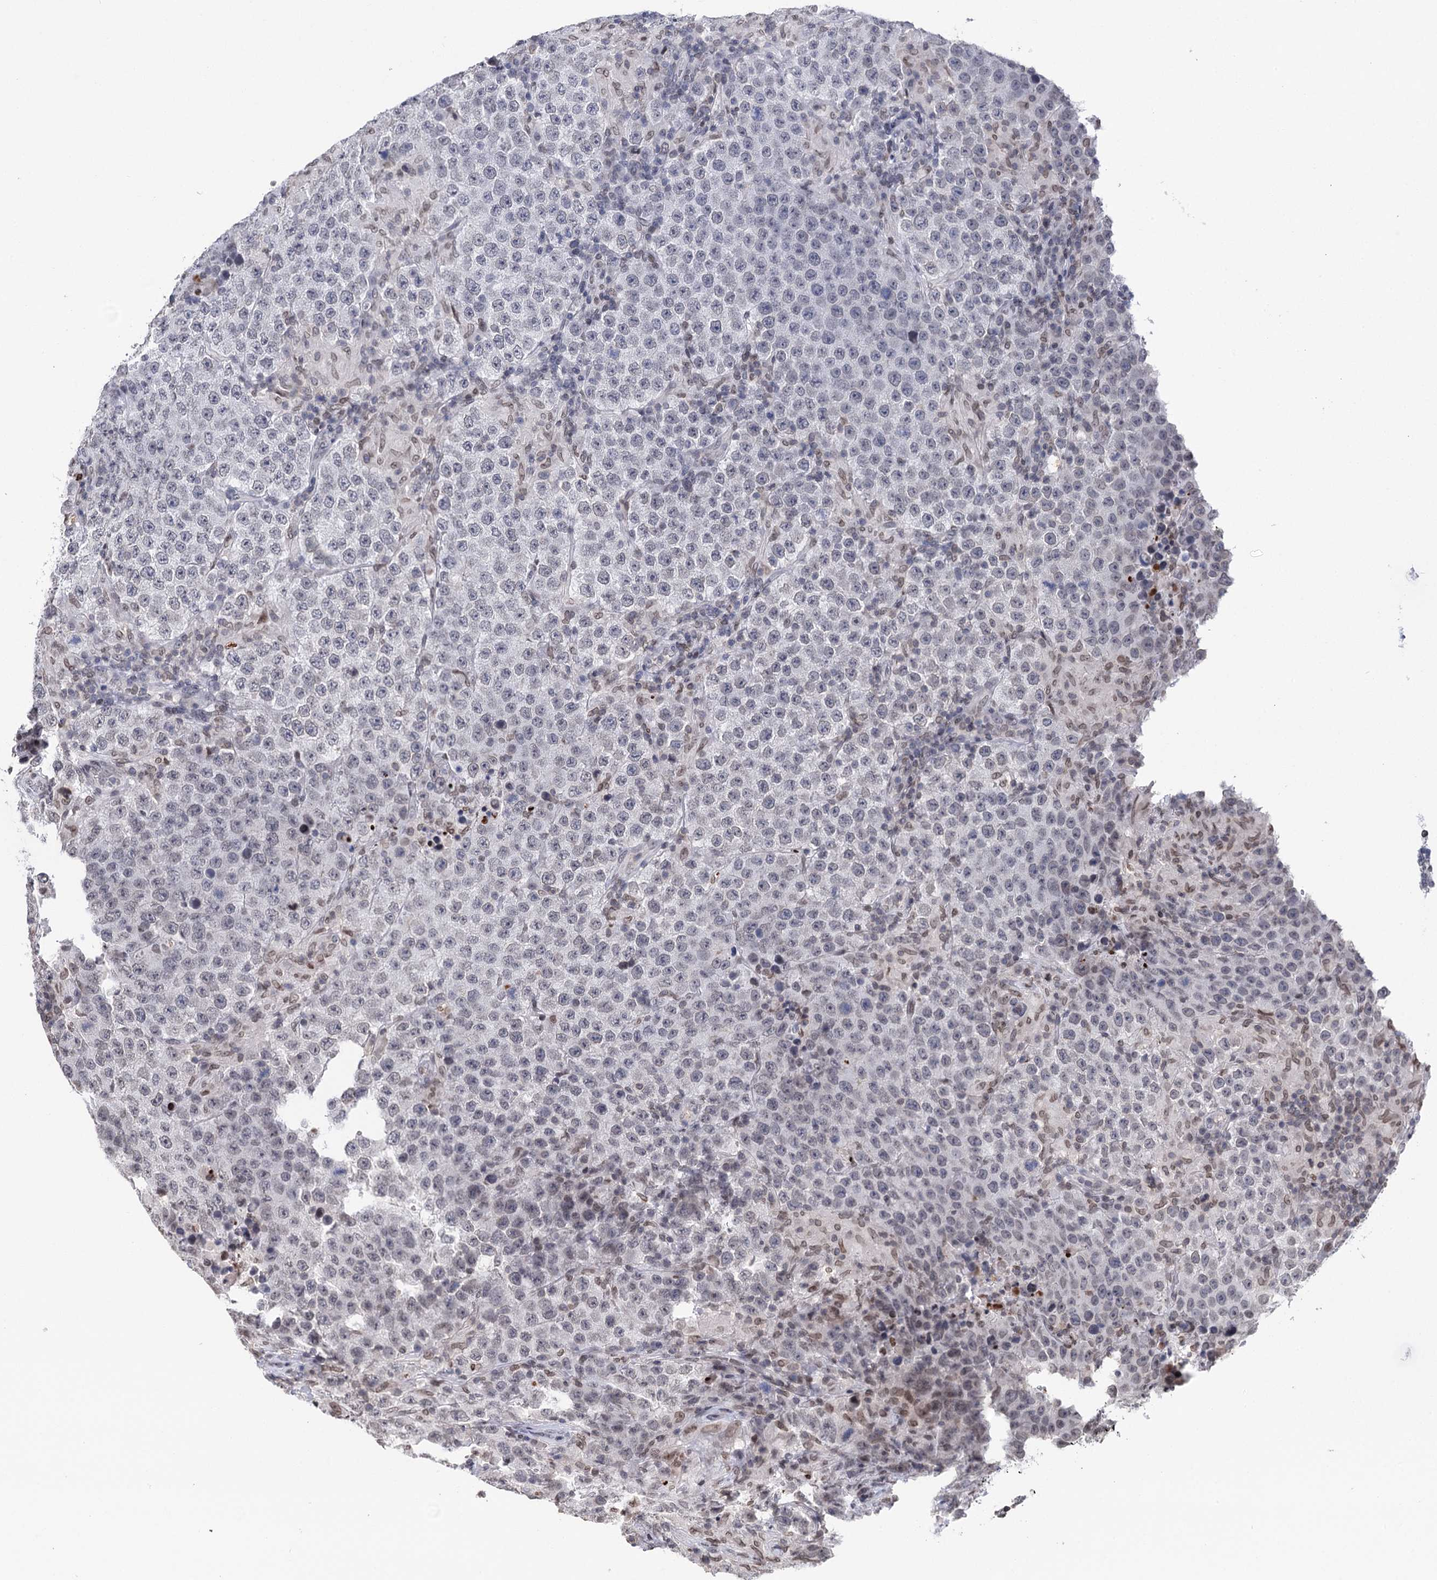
{"staining": {"intensity": "negative", "quantity": "none", "location": "none"}, "tissue": "testis cancer", "cell_type": "Tumor cells", "image_type": "cancer", "snomed": [{"axis": "morphology", "description": "Normal tissue, NOS"}, {"axis": "morphology", "description": "Urothelial carcinoma, High grade"}, {"axis": "morphology", "description": "Seminoma, NOS"}, {"axis": "morphology", "description": "Carcinoma, Embryonal, NOS"}, {"axis": "topography", "description": "Urinary bladder"}, {"axis": "topography", "description": "Testis"}], "caption": "Human testis seminoma stained for a protein using immunohistochemistry (IHC) displays no positivity in tumor cells.", "gene": "CCDC77", "patient": {"sex": "male", "age": 41}}